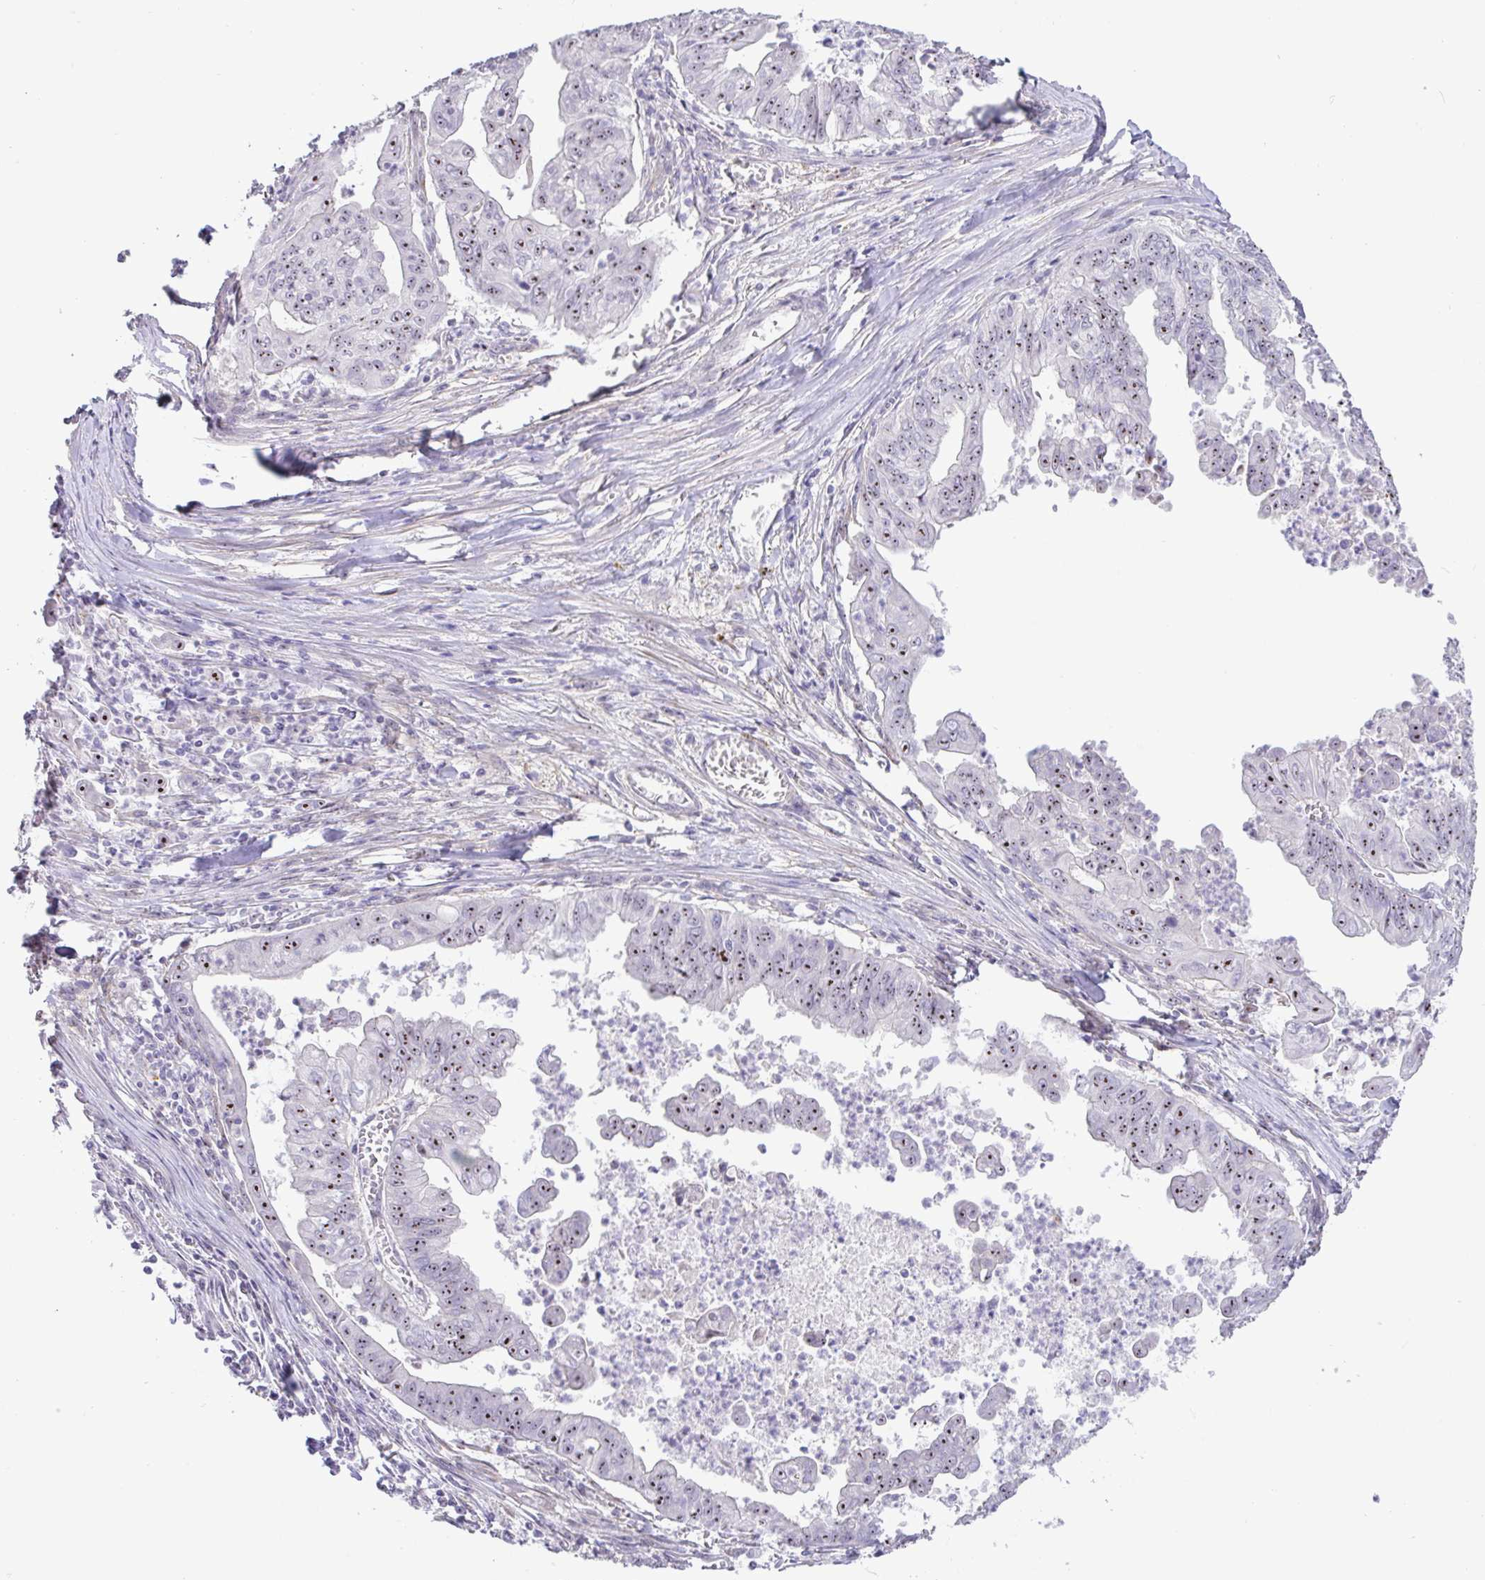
{"staining": {"intensity": "strong", "quantity": "25%-75%", "location": "nuclear"}, "tissue": "stomach cancer", "cell_type": "Tumor cells", "image_type": "cancer", "snomed": [{"axis": "morphology", "description": "Adenocarcinoma, NOS"}, {"axis": "topography", "description": "Stomach, upper"}], "caption": "Immunohistochemistry photomicrograph of human stomach cancer stained for a protein (brown), which exhibits high levels of strong nuclear staining in about 25%-75% of tumor cells.", "gene": "MXRA8", "patient": {"sex": "male", "age": 80}}